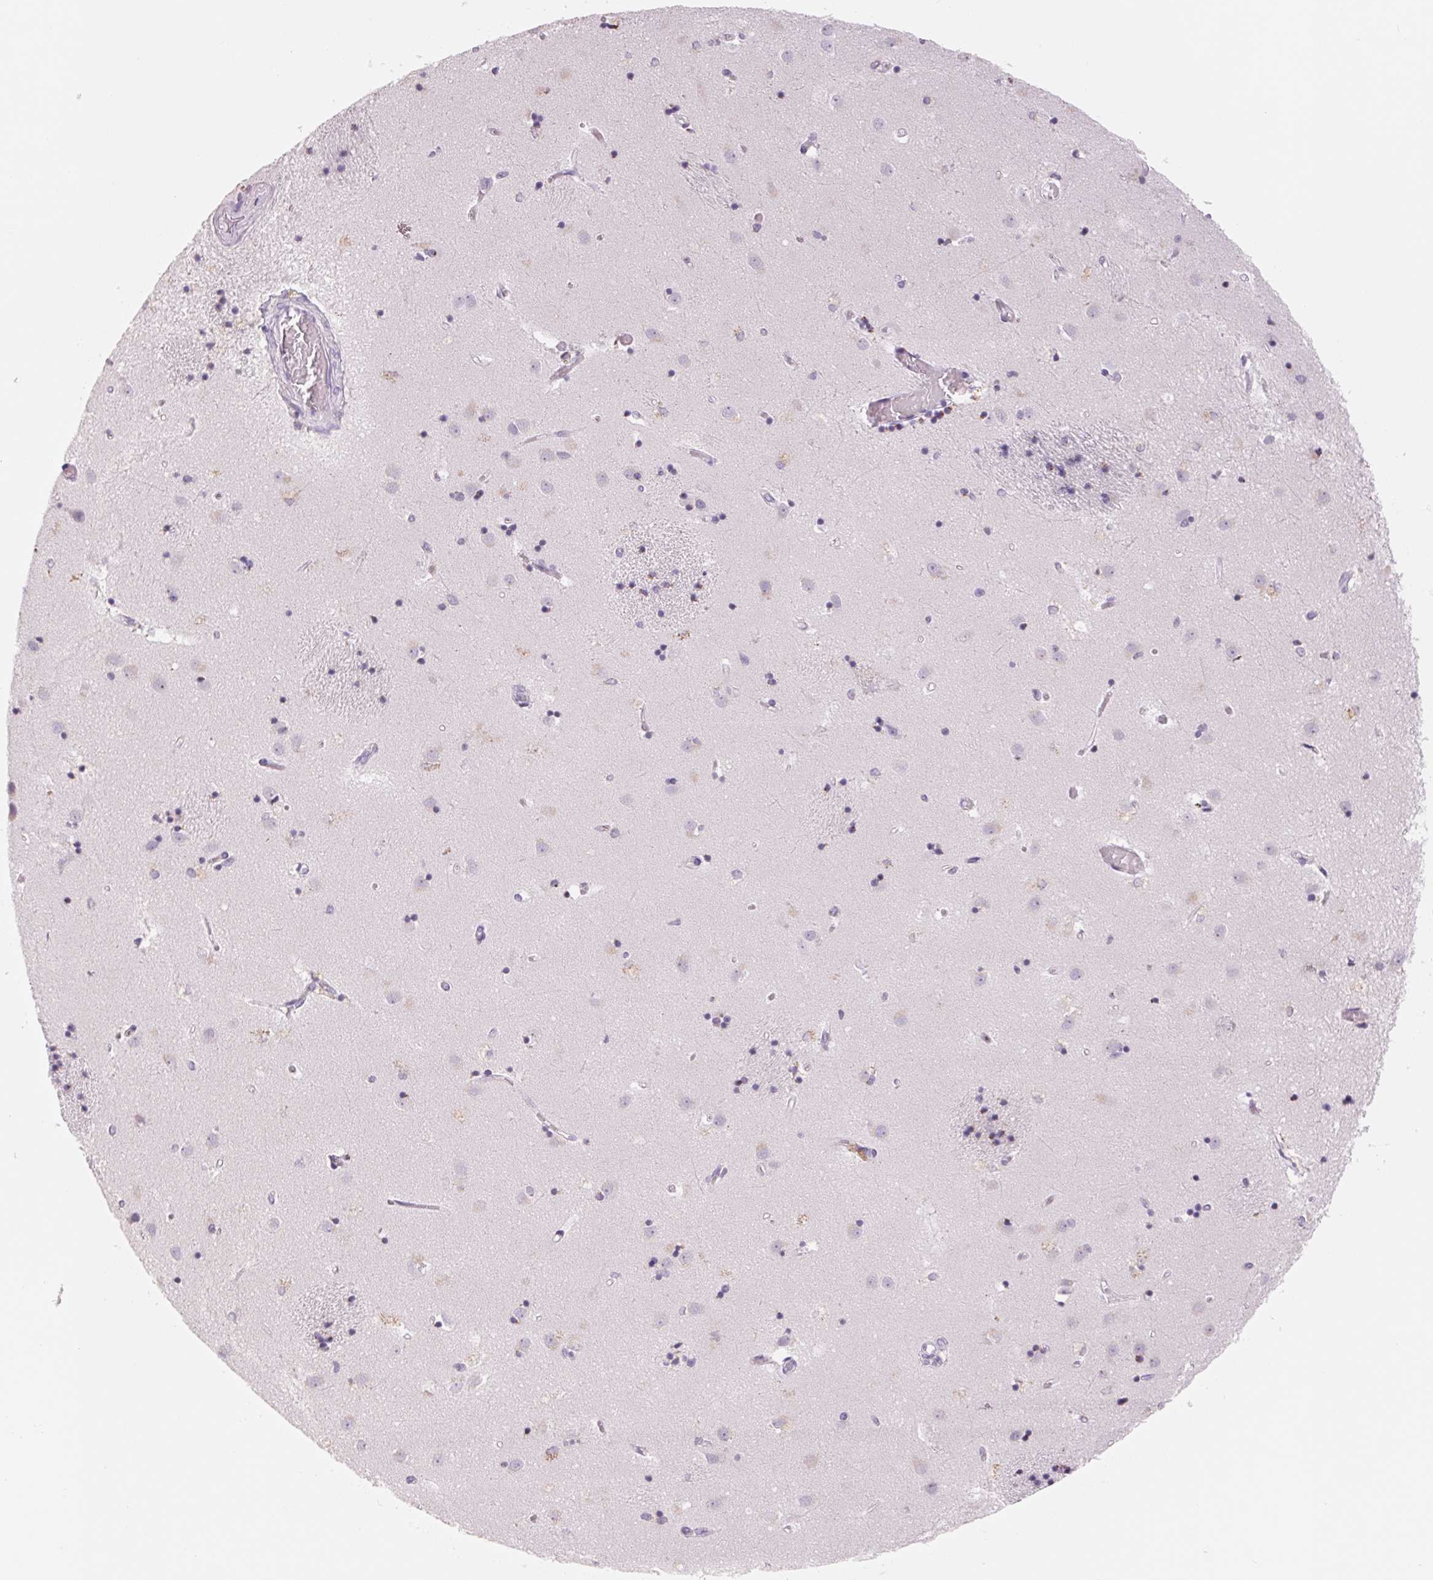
{"staining": {"intensity": "moderate", "quantity": "<25%", "location": "cytoplasmic/membranous"}, "tissue": "caudate", "cell_type": "Glial cells", "image_type": "normal", "snomed": [{"axis": "morphology", "description": "Normal tissue, NOS"}, {"axis": "topography", "description": "Lateral ventricle wall"}], "caption": "Glial cells show moderate cytoplasmic/membranous staining in approximately <25% of cells in normal caudate. (brown staining indicates protein expression, while blue staining denotes nuclei).", "gene": "GALNT7", "patient": {"sex": "male", "age": 54}}